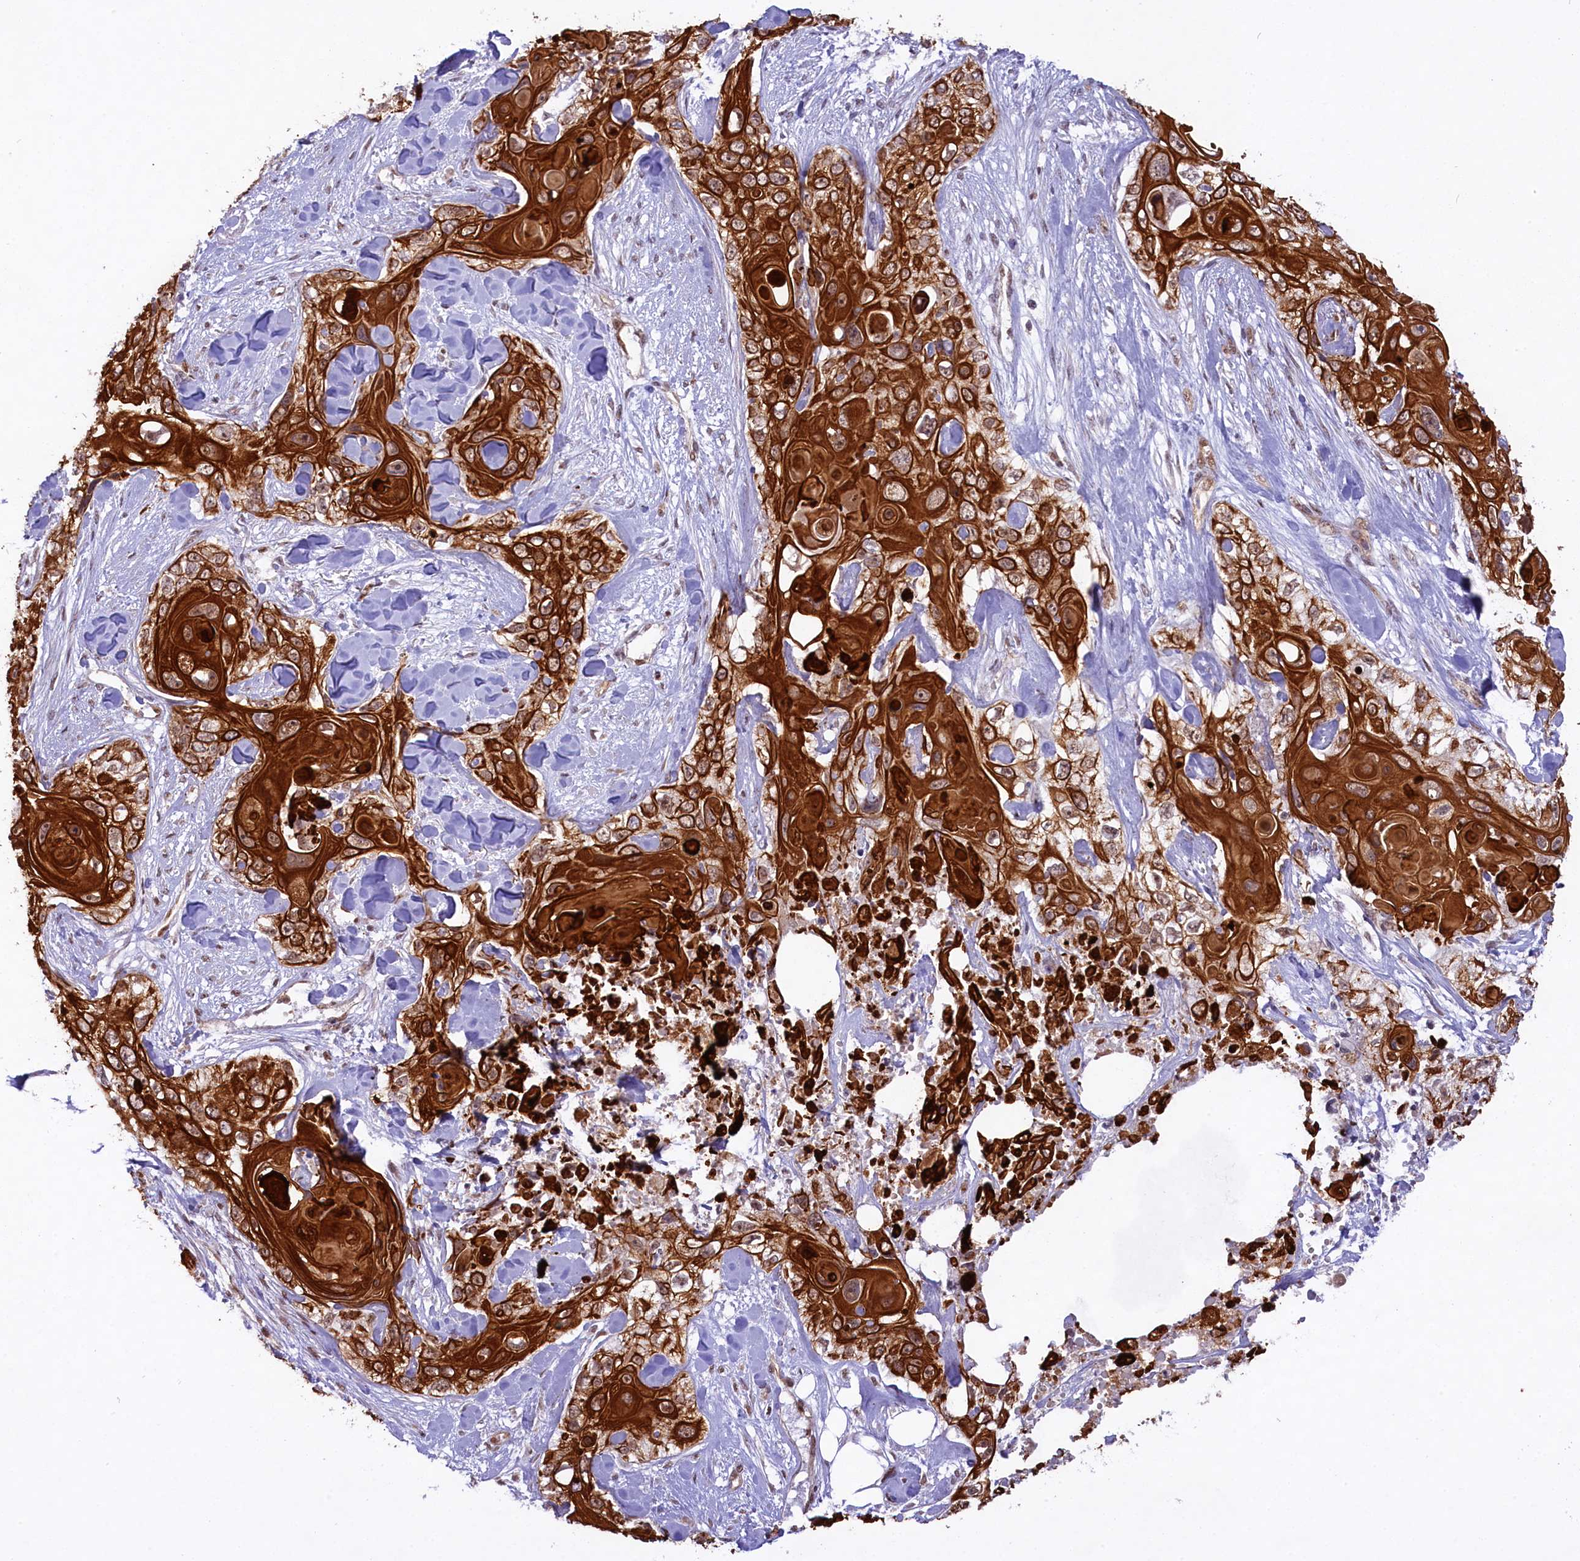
{"staining": {"intensity": "strong", "quantity": ">75%", "location": "cytoplasmic/membranous"}, "tissue": "skin cancer", "cell_type": "Tumor cells", "image_type": "cancer", "snomed": [{"axis": "morphology", "description": "Normal tissue, NOS"}, {"axis": "morphology", "description": "Squamous cell carcinoma, NOS"}, {"axis": "topography", "description": "Skin"}], "caption": "High-magnification brightfield microscopy of skin cancer (squamous cell carcinoma) stained with DAB (brown) and counterstained with hematoxylin (blue). tumor cells exhibit strong cytoplasmic/membranous positivity is appreciated in approximately>75% of cells.", "gene": "CARD8", "patient": {"sex": "male", "age": 72}}